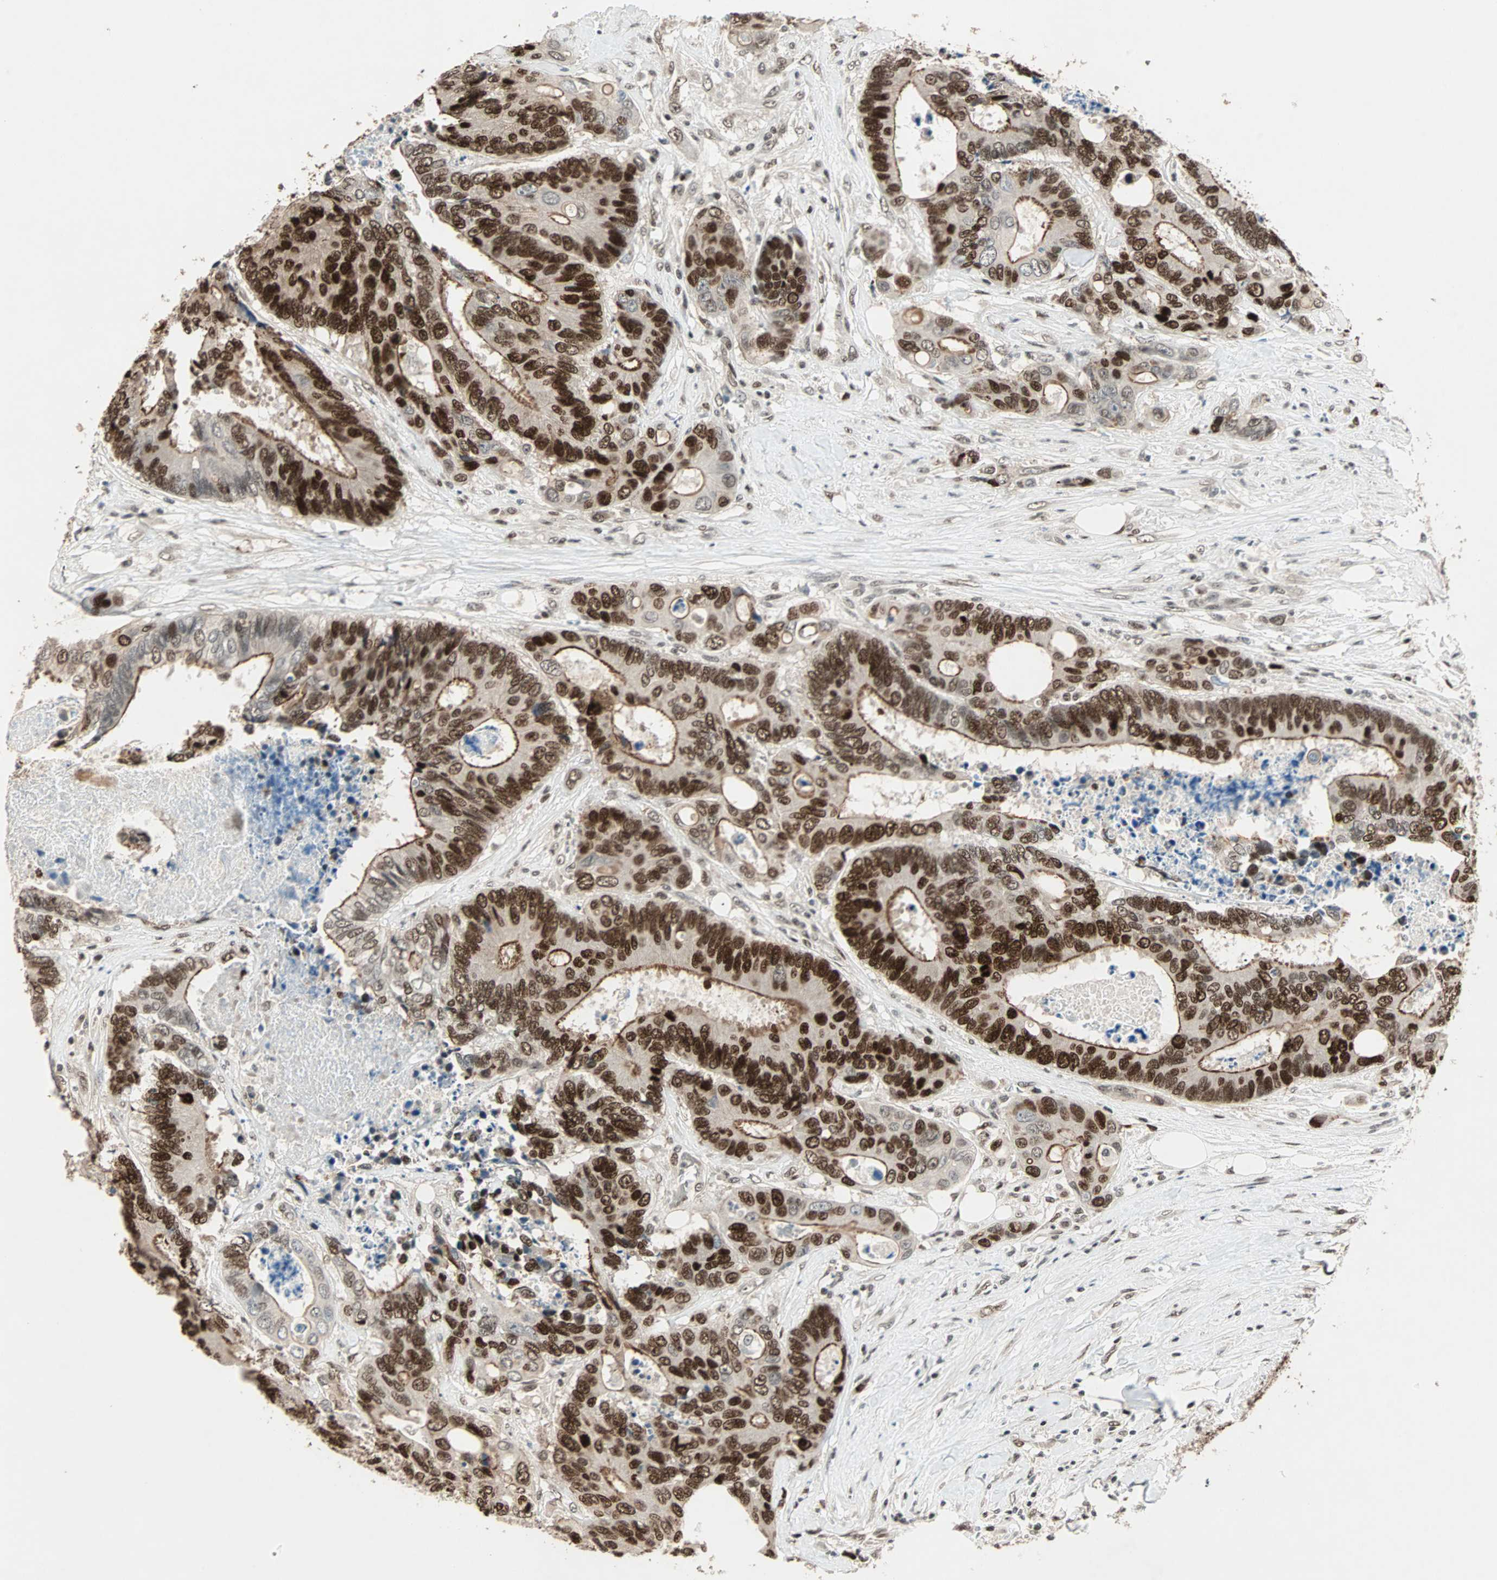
{"staining": {"intensity": "strong", "quantity": ">75%", "location": "nuclear"}, "tissue": "colorectal cancer", "cell_type": "Tumor cells", "image_type": "cancer", "snomed": [{"axis": "morphology", "description": "Adenocarcinoma, NOS"}, {"axis": "topography", "description": "Rectum"}], "caption": "Tumor cells exhibit high levels of strong nuclear staining in about >75% of cells in colorectal cancer.", "gene": "MDC1", "patient": {"sex": "male", "age": 55}}